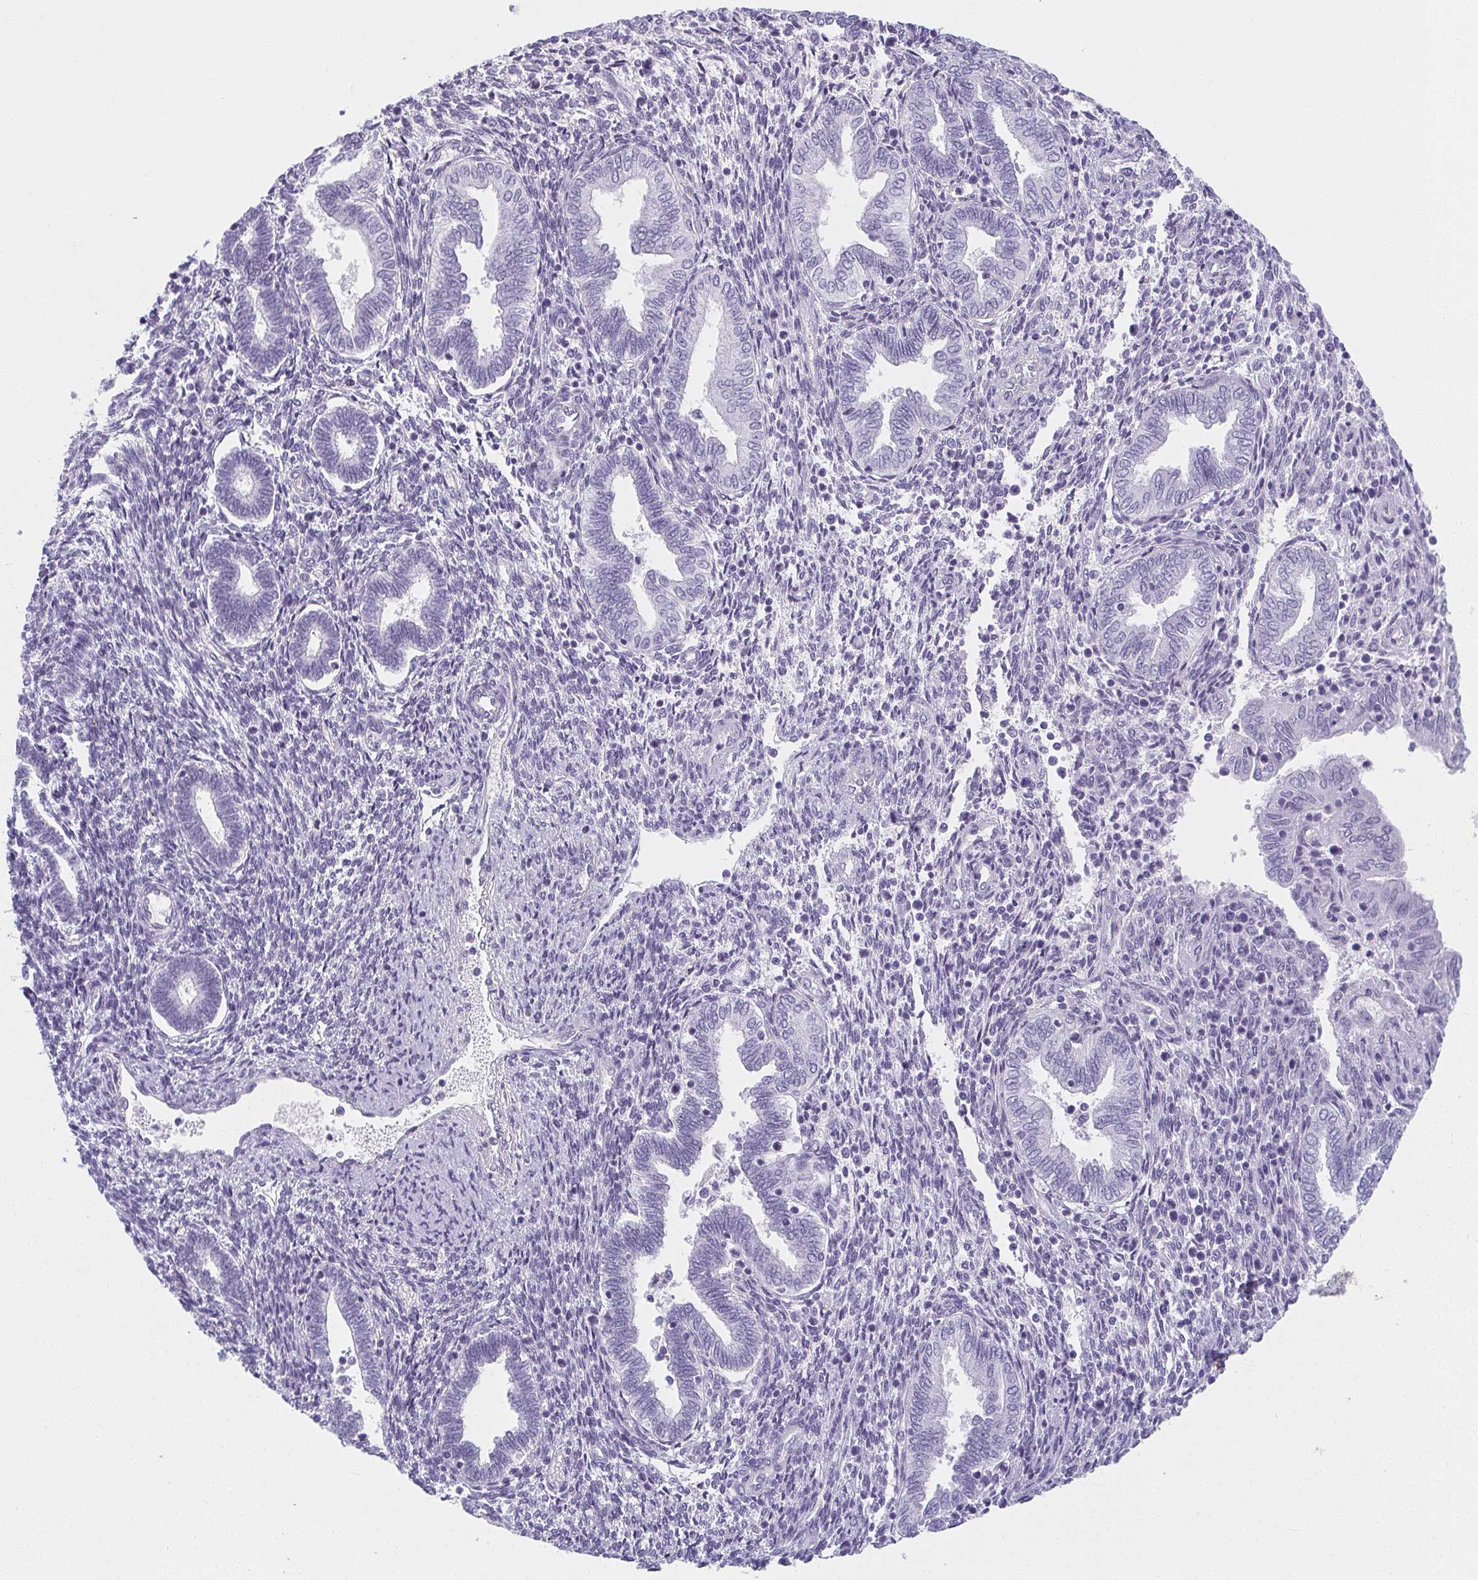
{"staining": {"intensity": "negative", "quantity": "none", "location": "none"}, "tissue": "endometrium", "cell_type": "Cells in endometrial stroma", "image_type": "normal", "snomed": [{"axis": "morphology", "description": "Normal tissue, NOS"}, {"axis": "topography", "description": "Endometrium"}], "caption": "Endometrium was stained to show a protein in brown. There is no significant positivity in cells in endometrial stroma.", "gene": "MOBP", "patient": {"sex": "female", "age": 42}}